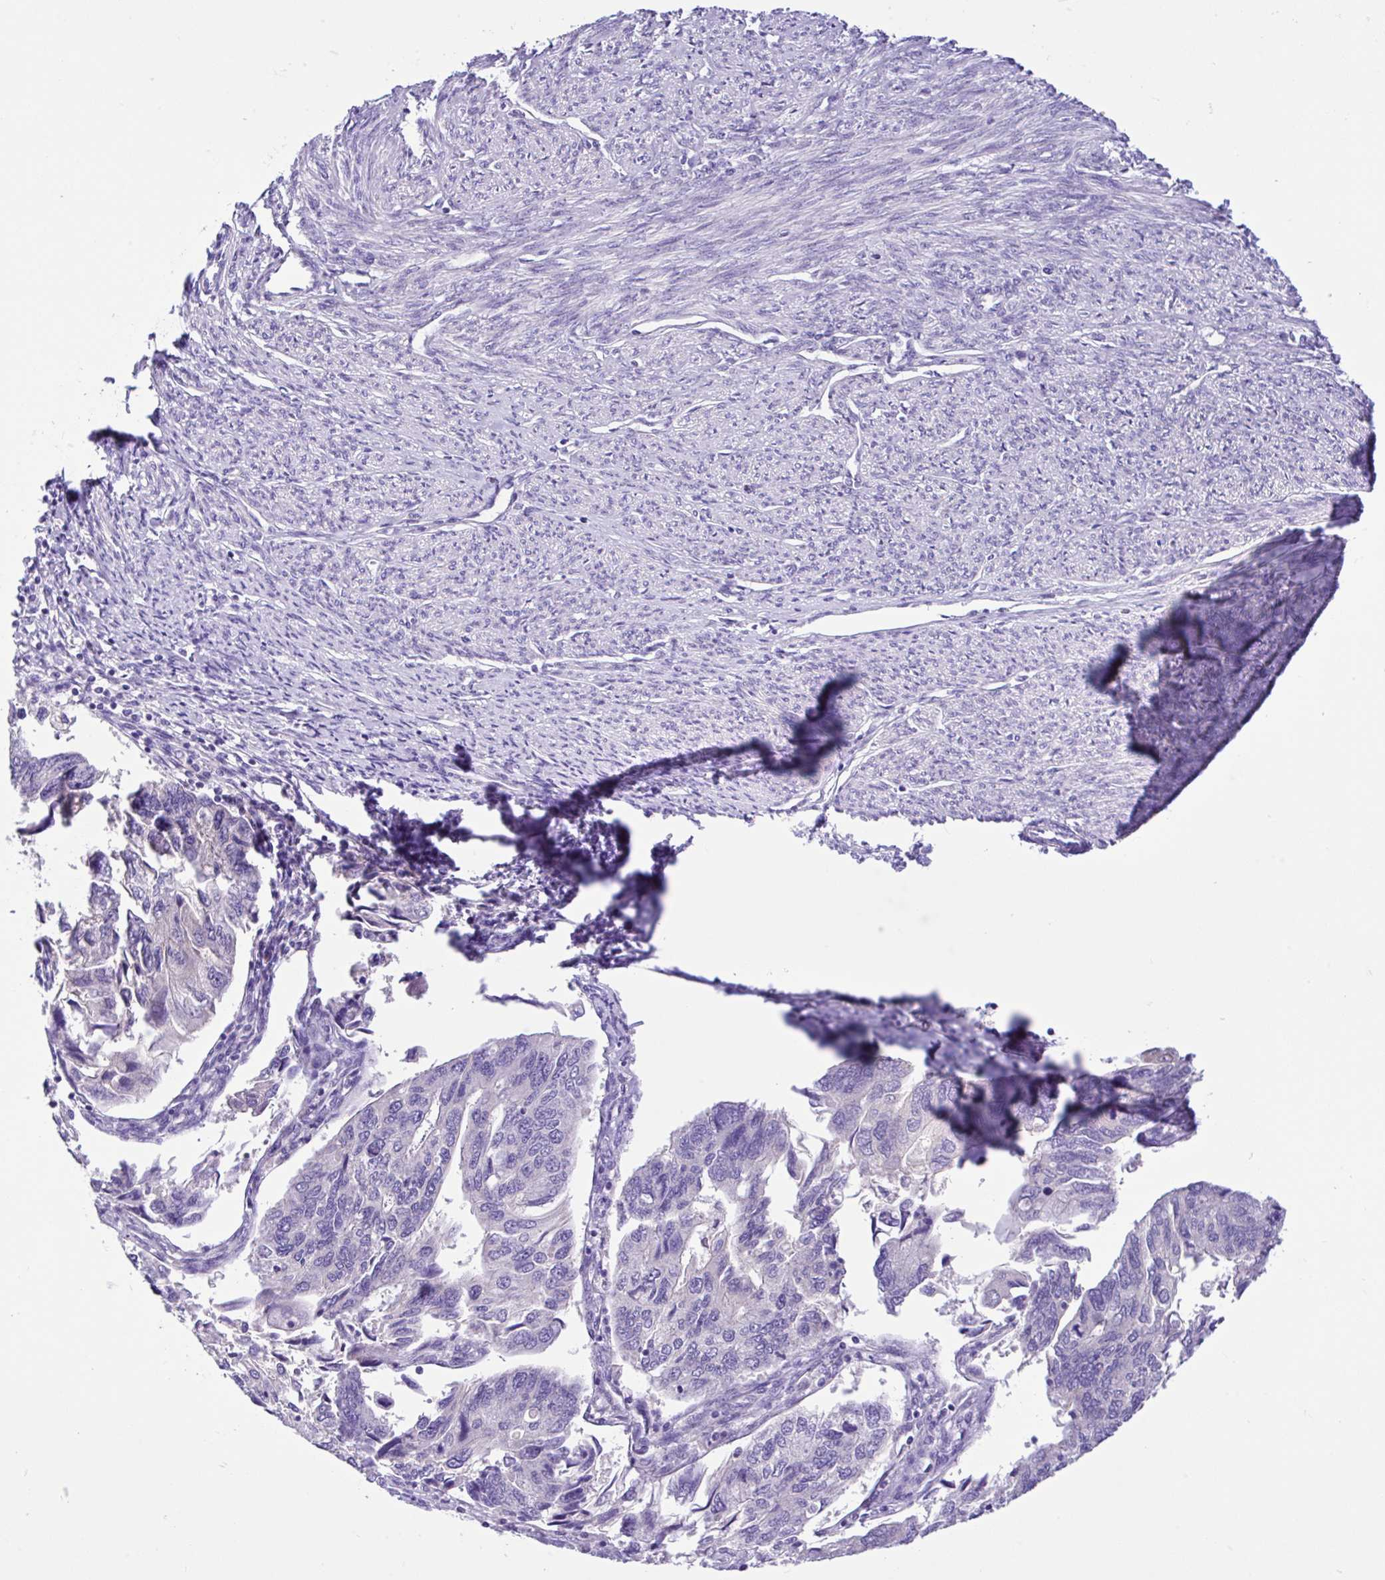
{"staining": {"intensity": "negative", "quantity": "none", "location": "none"}, "tissue": "endometrial cancer", "cell_type": "Tumor cells", "image_type": "cancer", "snomed": [{"axis": "morphology", "description": "Carcinoma, NOS"}, {"axis": "topography", "description": "Uterus"}], "caption": "The histopathology image displays no staining of tumor cells in endometrial cancer (carcinoma).", "gene": "ANO4", "patient": {"sex": "female", "age": 76}}